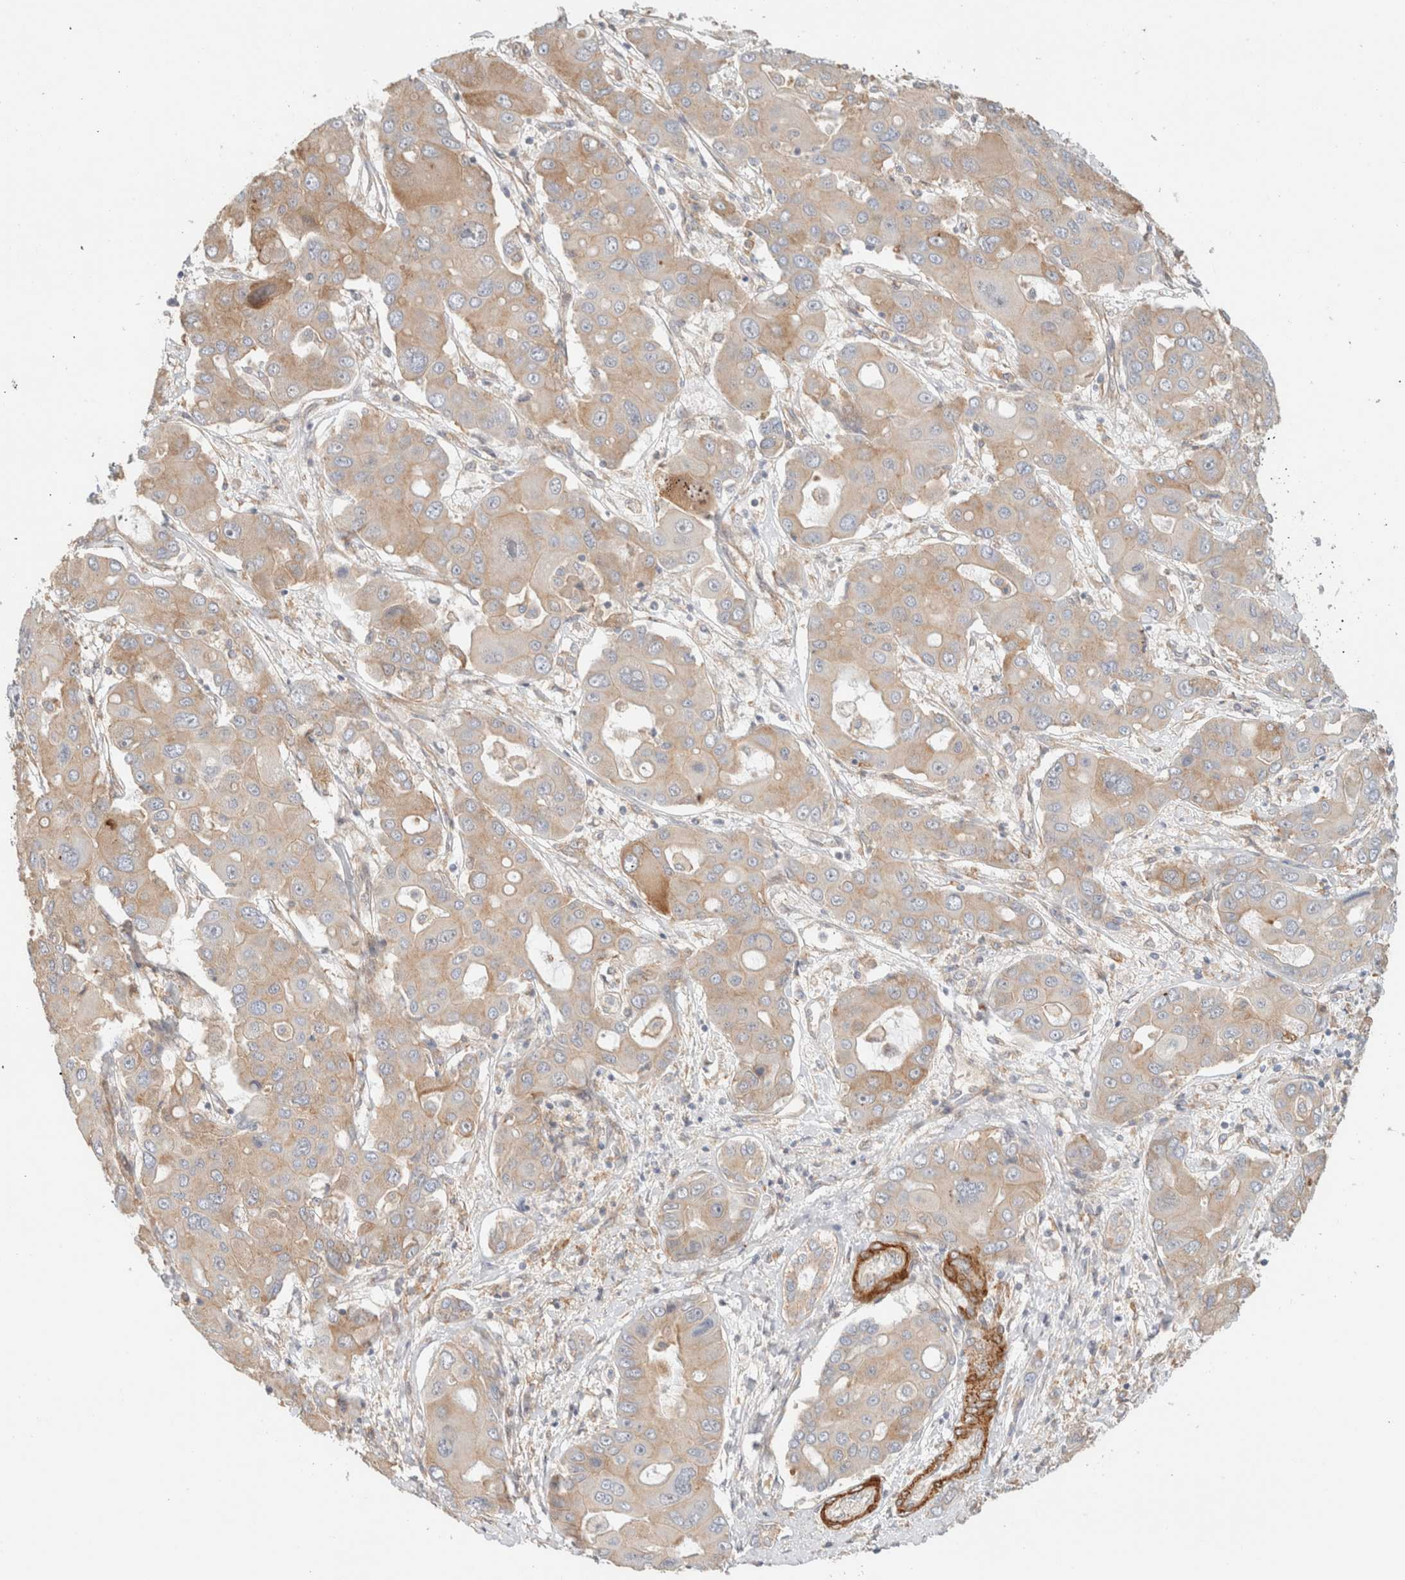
{"staining": {"intensity": "weak", "quantity": ">75%", "location": "cytoplasmic/membranous"}, "tissue": "liver cancer", "cell_type": "Tumor cells", "image_type": "cancer", "snomed": [{"axis": "morphology", "description": "Cholangiocarcinoma"}, {"axis": "topography", "description": "Liver"}], "caption": "IHC micrograph of human liver cancer stained for a protein (brown), which reveals low levels of weak cytoplasmic/membranous staining in about >75% of tumor cells.", "gene": "ID3", "patient": {"sex": "male", "age": 67}}